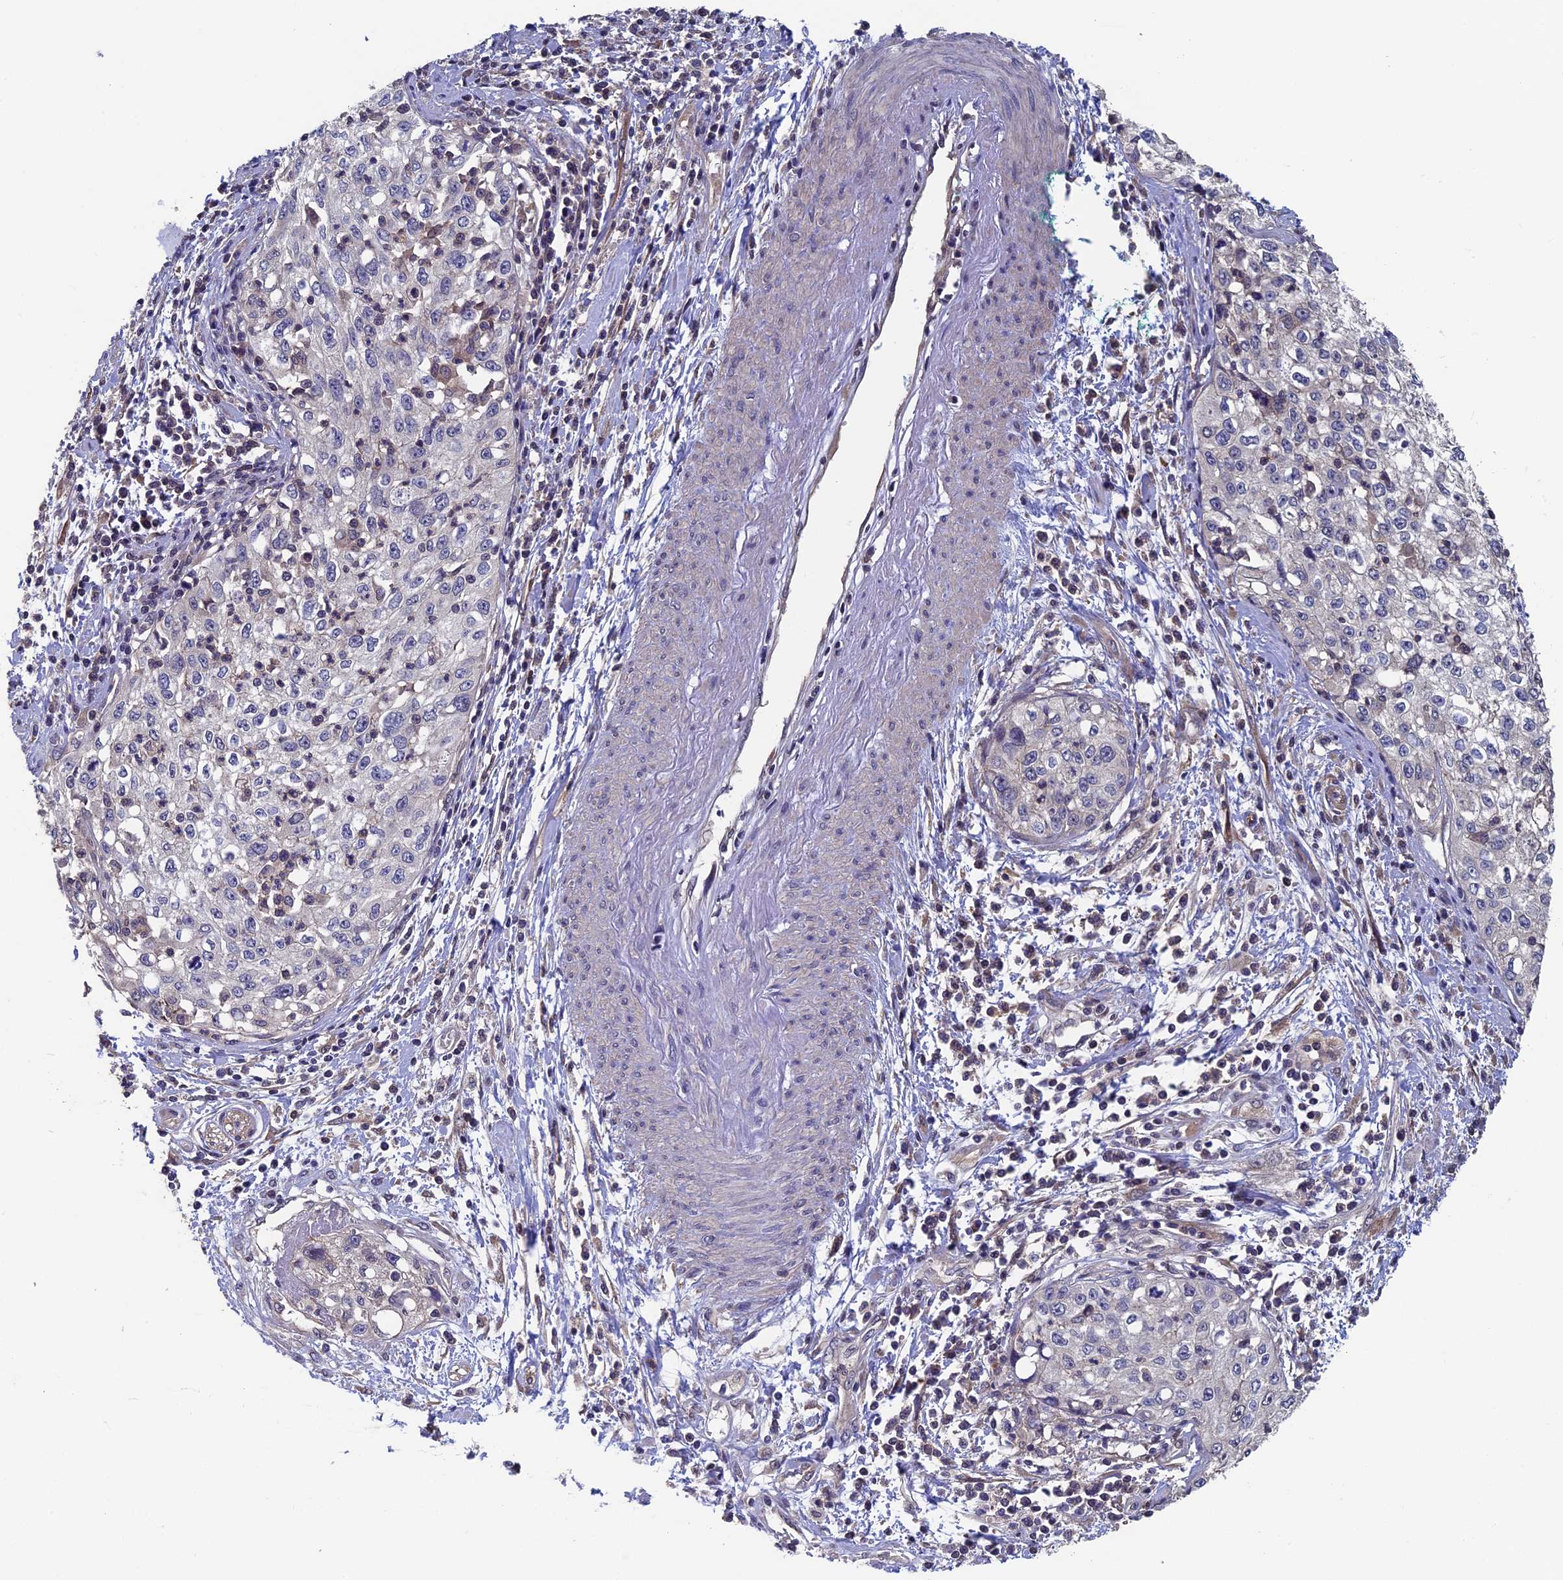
{"staining": {"intensity": "negative", "quantity": "none", "location": "none"}, "tissue": "cervical cancer", "cell_type": "Tumor cells", "image_type": "cancer", "snomed": [{"axis": "morphology", "description": "Squamous cell carcinoma, NOS"}, {"axis": "topography", "description": "Cervix"}], "caption": "Tumor cells show no significant positivity in cervical cancer.", "gene": "LCMT1", "patient": {"sex": "female", "age": 57}}